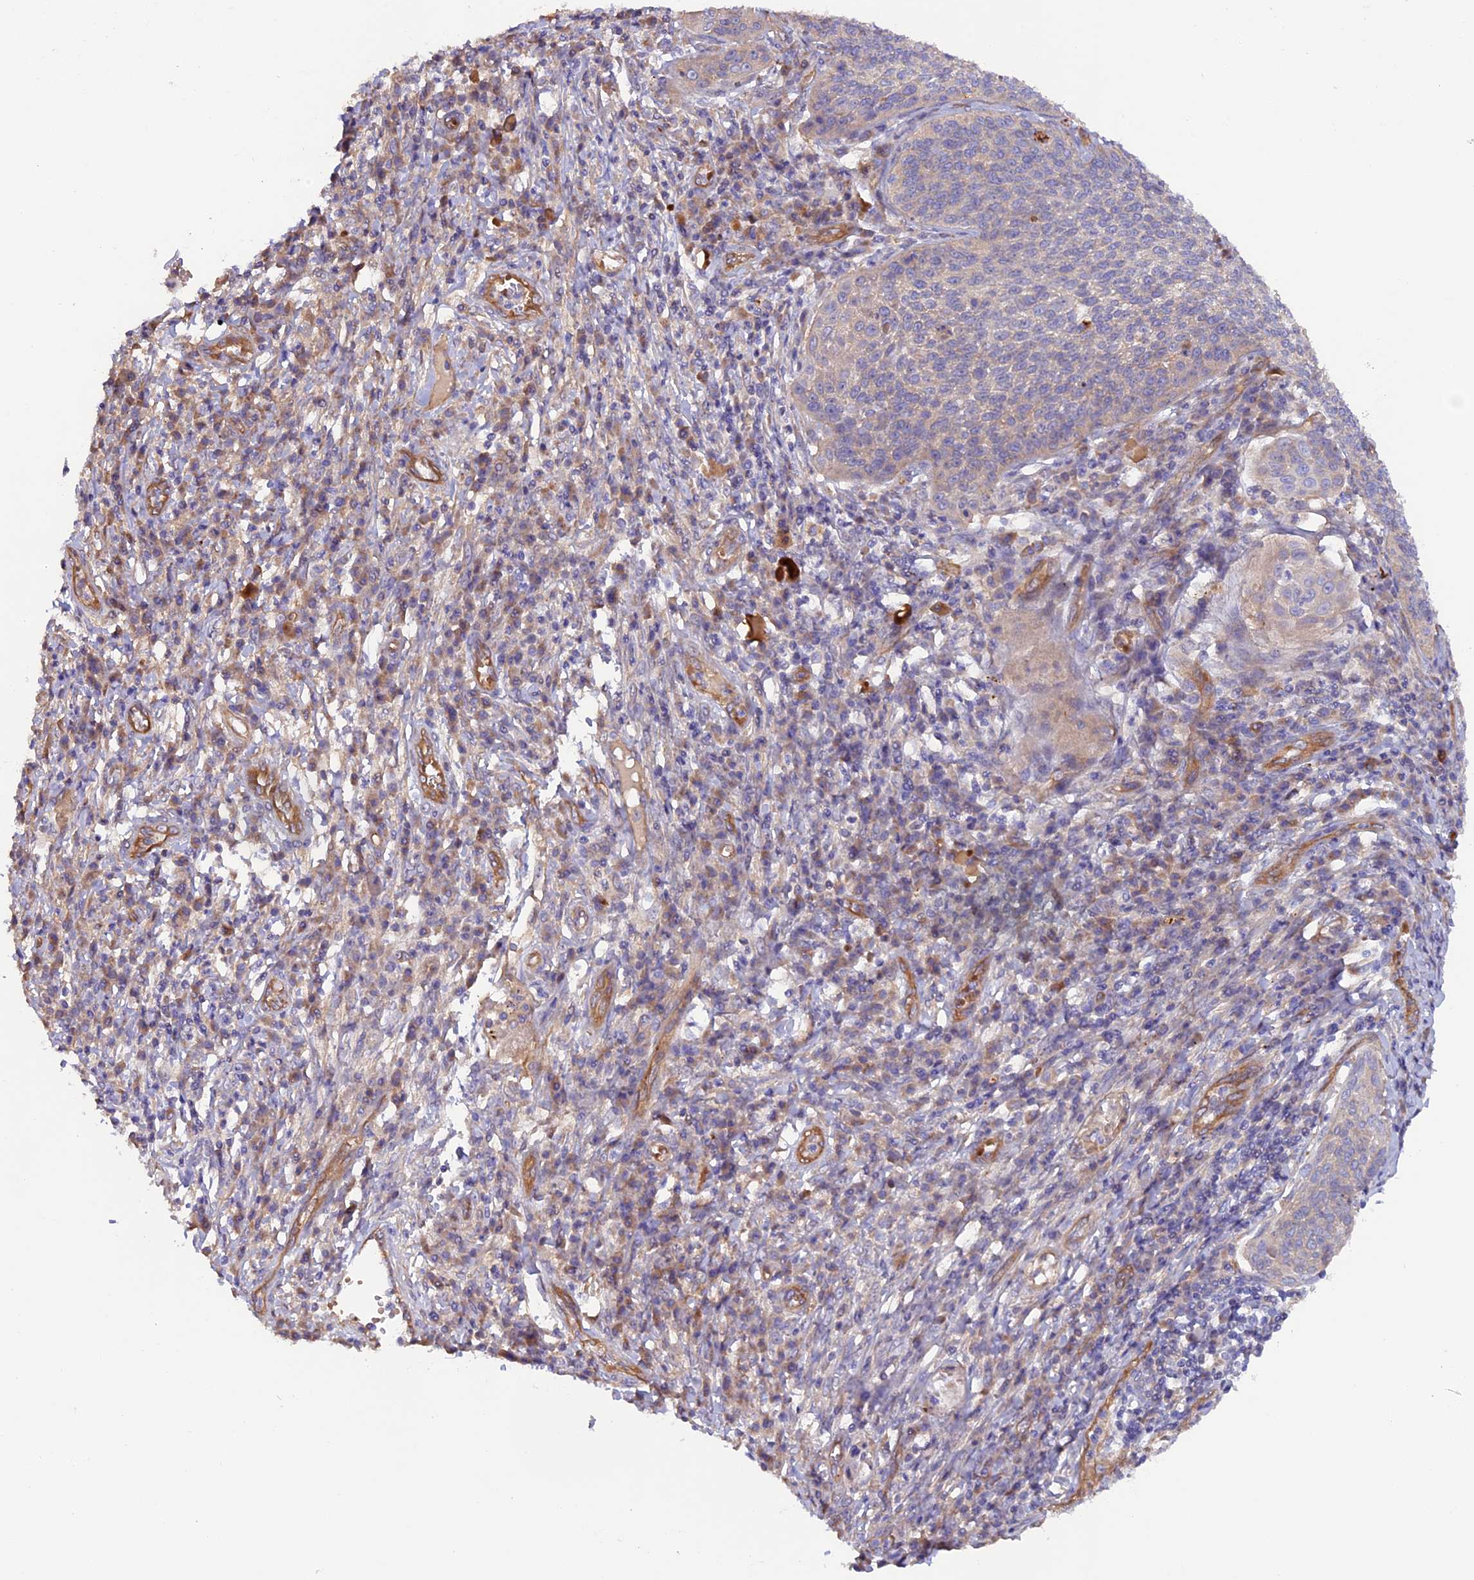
{"staining": {"intensity": "weak", "quantity": "<25%", "location": "cytoplasmic/membranous"}, "tissue": "cervical cancer", "cell_type": "Tumor cells", "image_type": "cancer", "snomed": [{"axis": "morphology", "description": "Squamous cell carcinoma, NOS"}, {"axis": "topography", "description": "Cervix"}], "caption": "IHC histopathology image of neoplastic tissue: human cervical squamous cell carcinoma stained with DAB (3,3'-diaminobenzidine) shows no significant protein expression in tumor cells.", "gene": "DUS3L", "patient": {"sex": "female", "age": 34}}